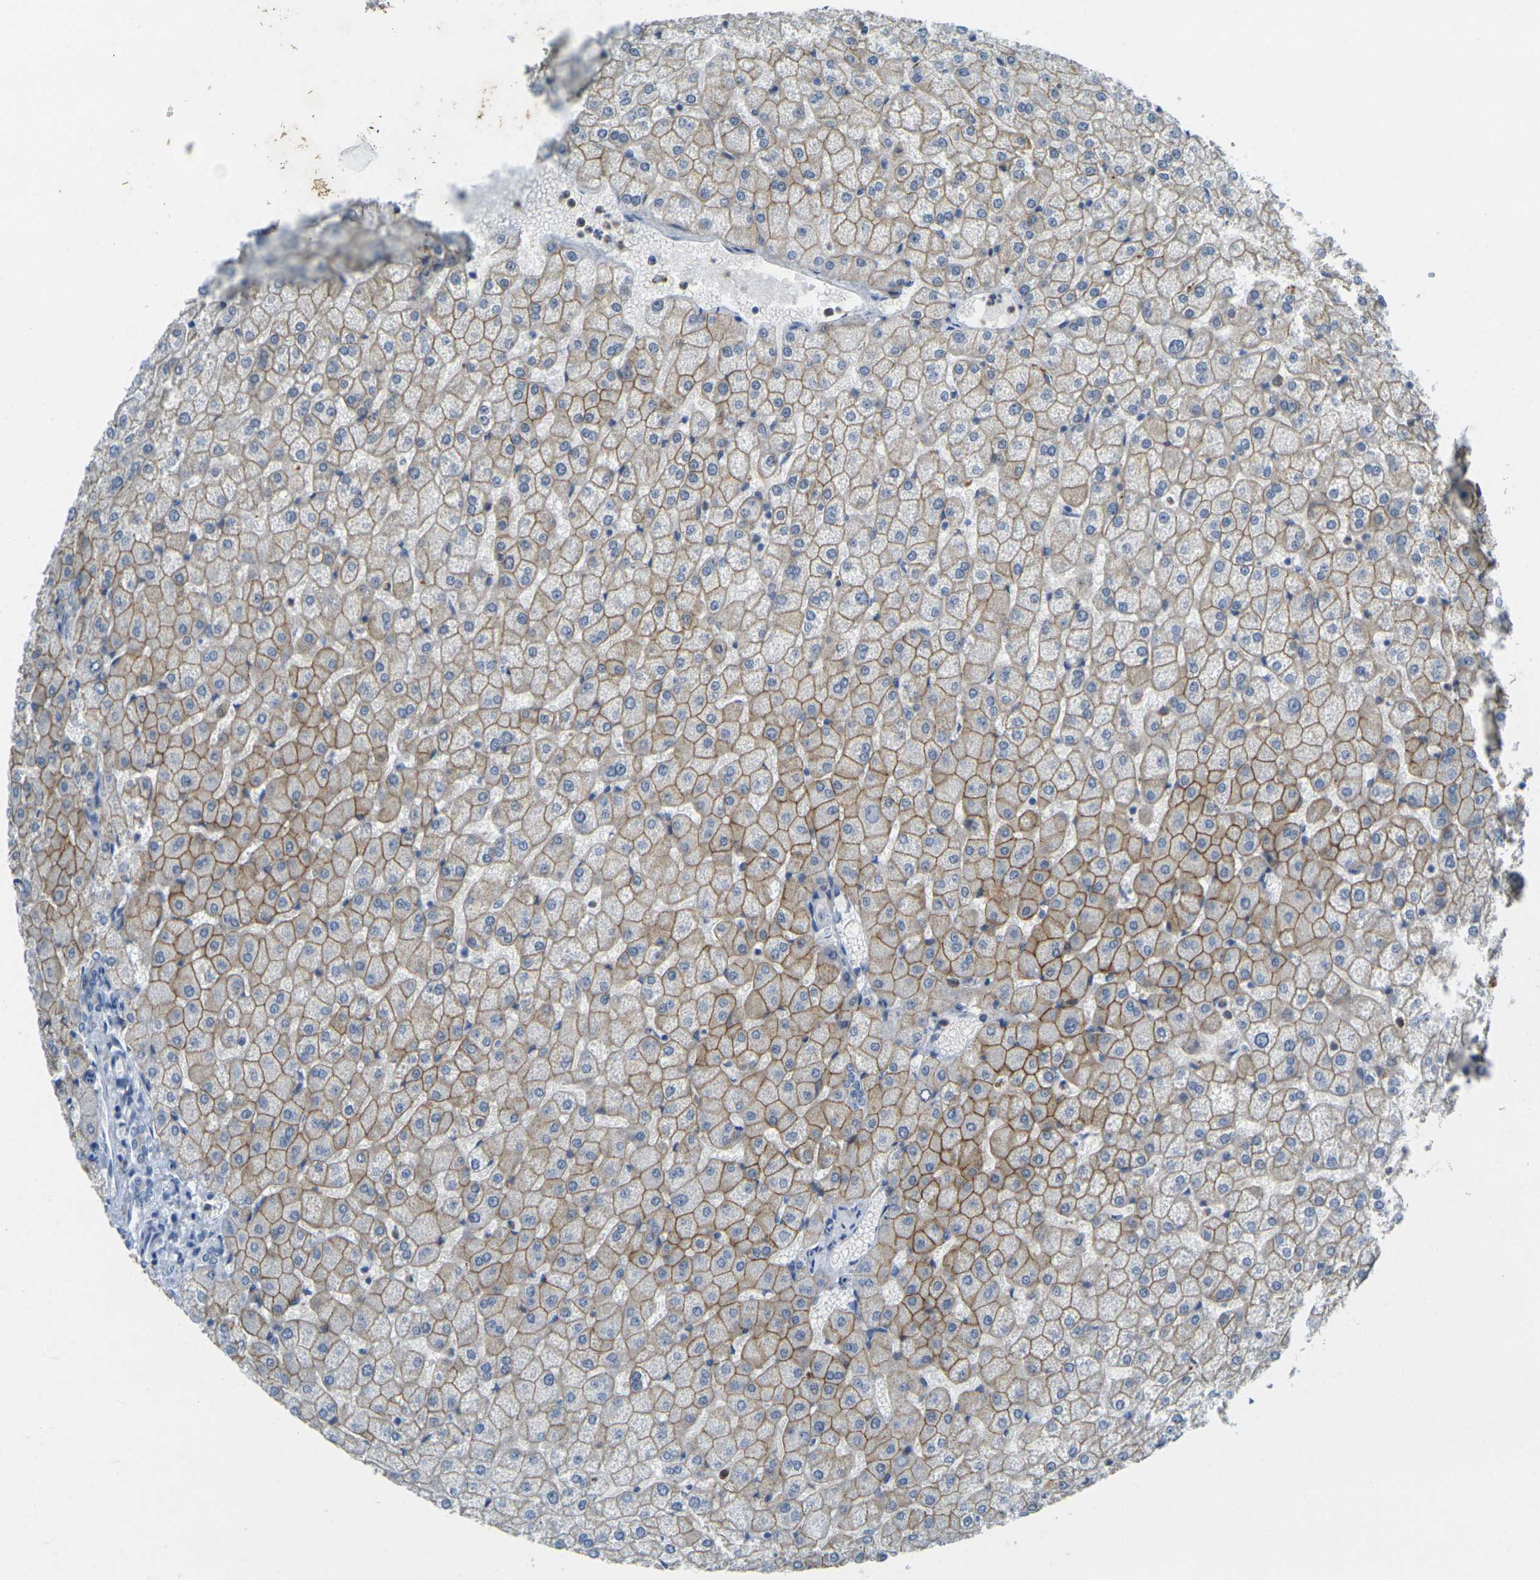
{"staining": {"intensity": "negative", "quantity": "none", "location": "none"}, "tissue": "liver", "cell_type": "Cholangiocytes", "image_type": "normal", "snomed": [{"axis": "morphology", "description": "Normal tissue, NOS"}, {"axis": "topography", "description": "Liver"}], "caption": "Cholangiocytes are negative for brown protein staining in benign liver.", "gene": "SPTBN2", "patient": {"sex": "female", "age": 32}}